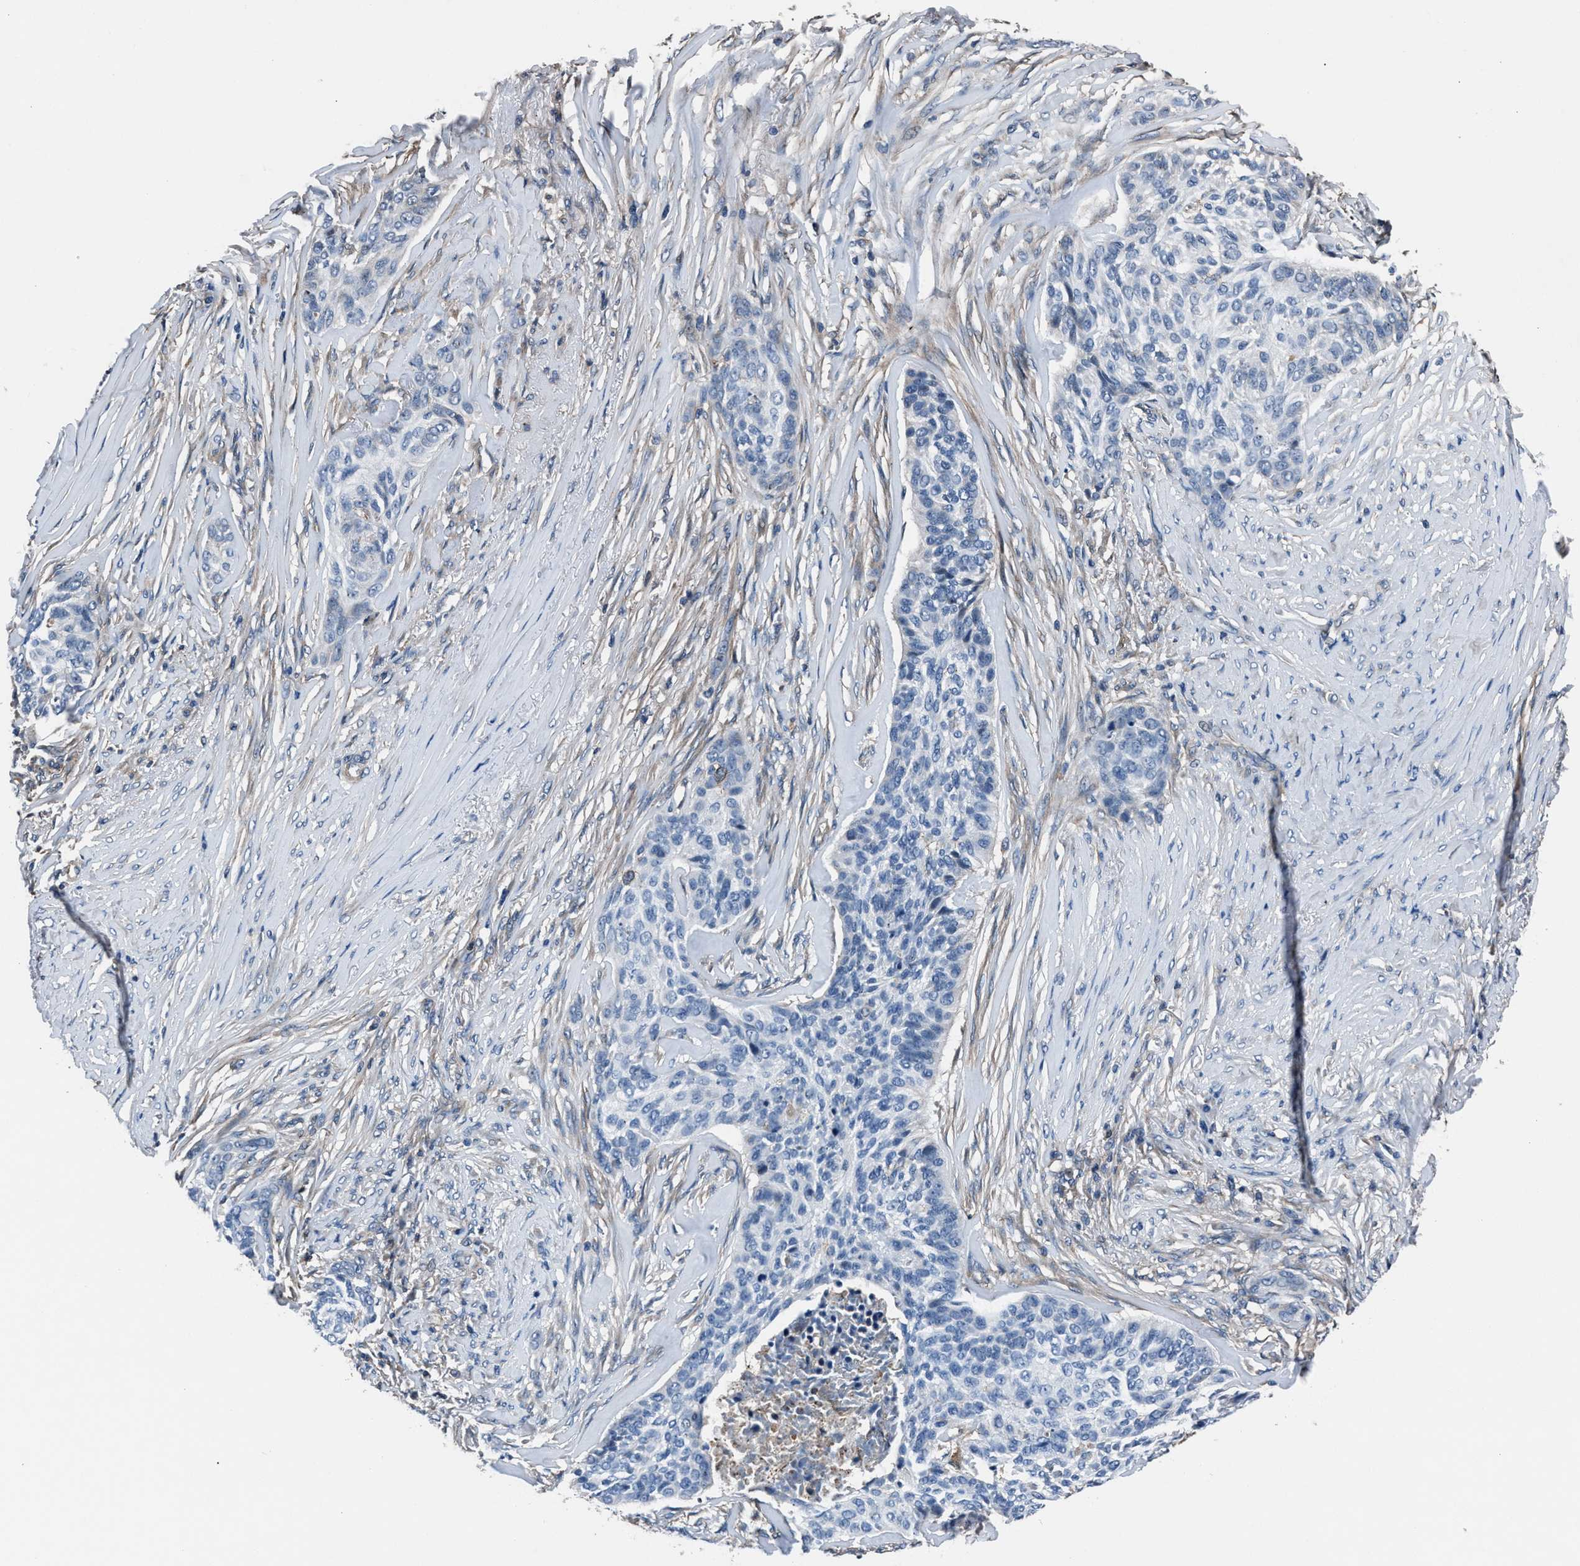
{"staining": {"intensity": "negative", "quantity": "none", "location": "none"}, "tissue": "skin cancer", "cell_type": "Tumor cells", "image_type": "cancer", "snomed": [{"axis": "morphology", "description": "Basal cell carcinoma"}, {"axis": "topography", "description": "Skin"}], "caption": "There is no significant staining in tumor cells of skin basal cell carcinoma. (DAB (3,3'-diaminobenzidine) immunohistochemistry, high magnification).", "gene": "MFSD11", "patient": {"sex": "male", "age": 85}}